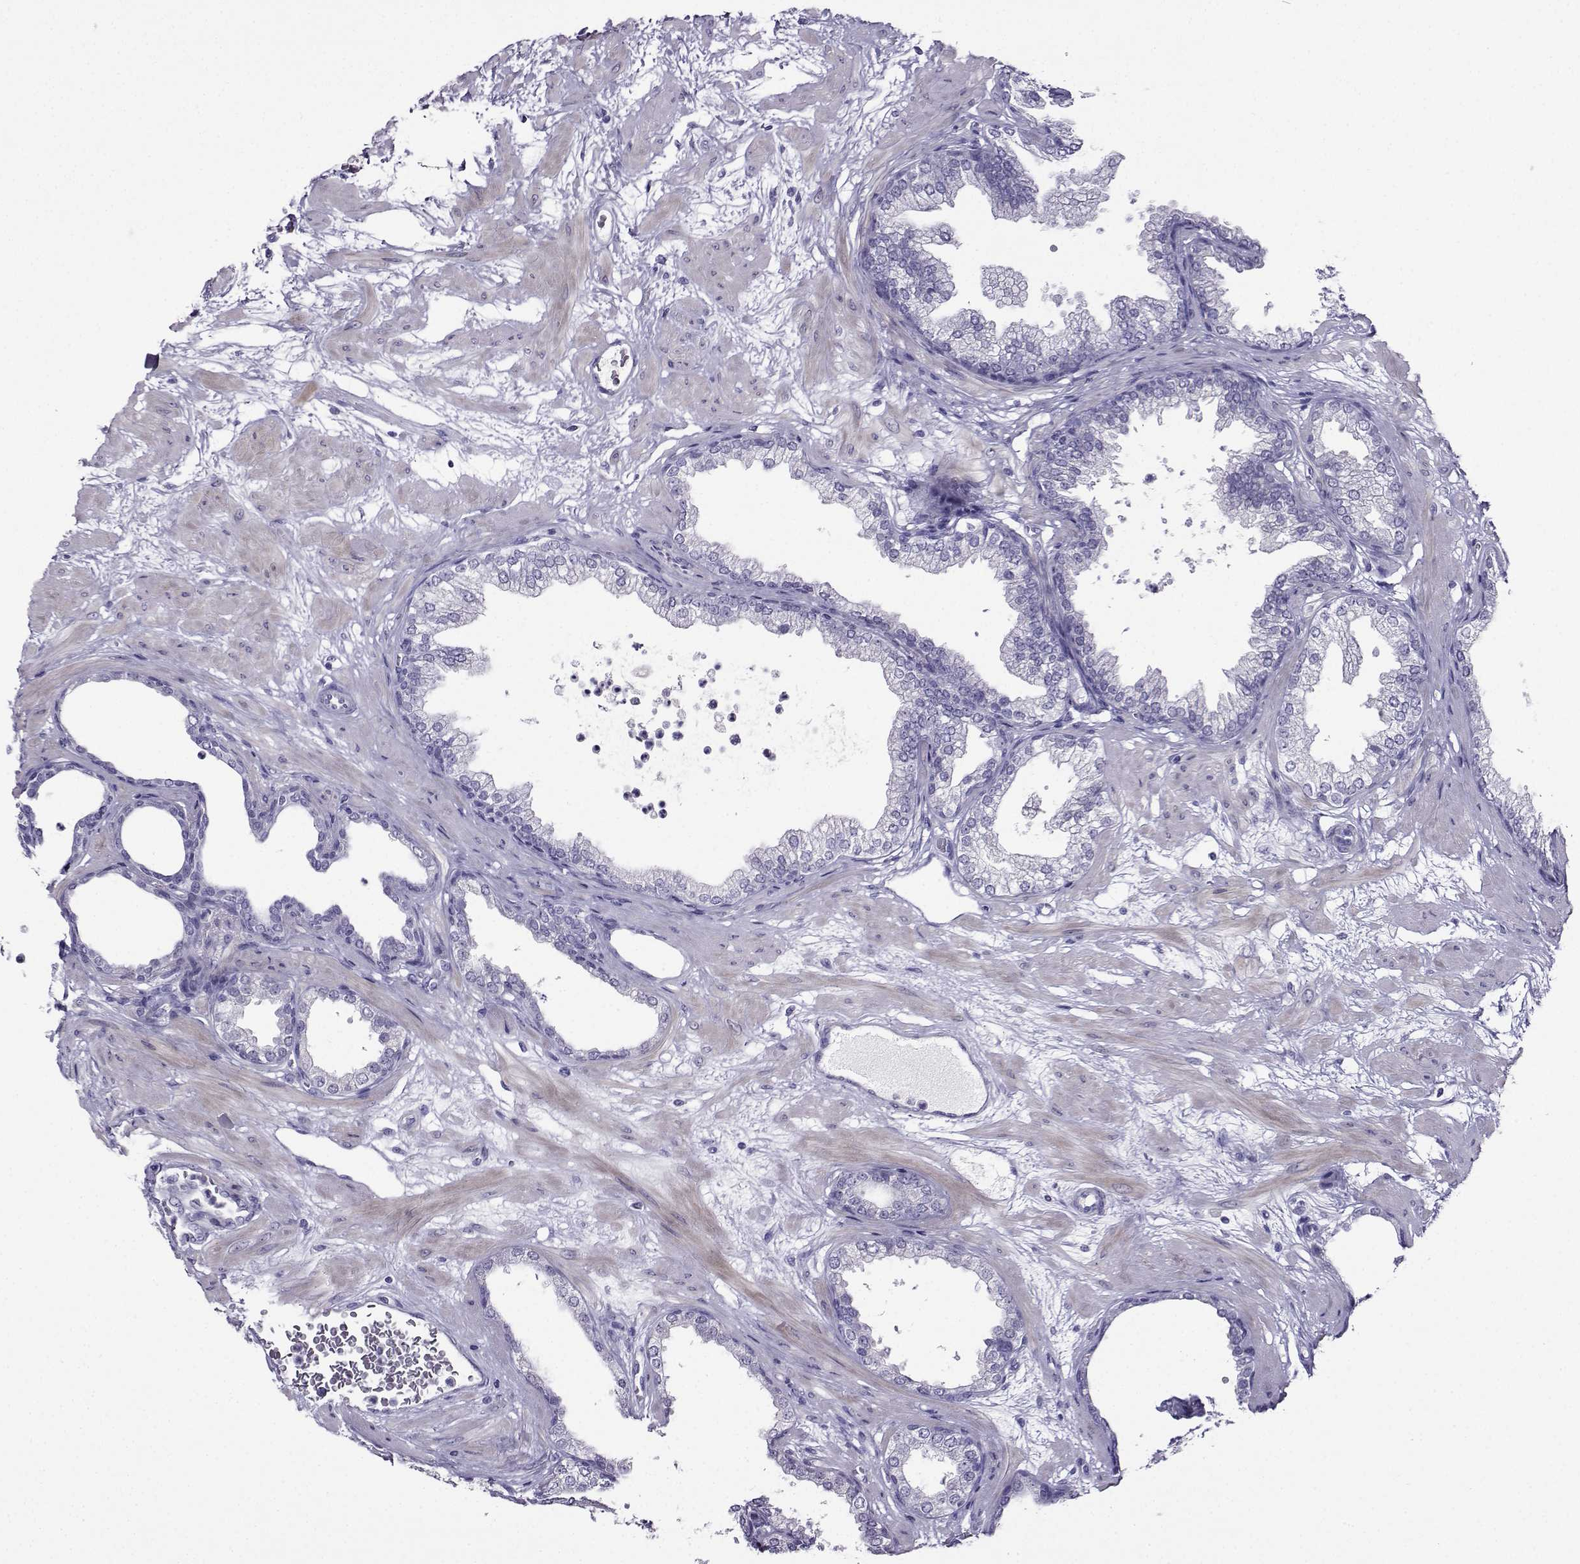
{"staining": {"intensity": "negative", "quantity": "none", "location": "none"}, "tissue": "prostate", "cell_type": "Glandular cells", "image_type": "normal", "snomed": [{"axis": "morphology", "description": "Normal tissue, NOS"}, {"axis": "topography", "description": "Prostate"}], "caption": "Prostate stained for a protein using immunohistochemistry (IHC) reveals no staining glandular cells.", "gene": "FBXO24", "patient": {"sex": "male", "age": 37}}